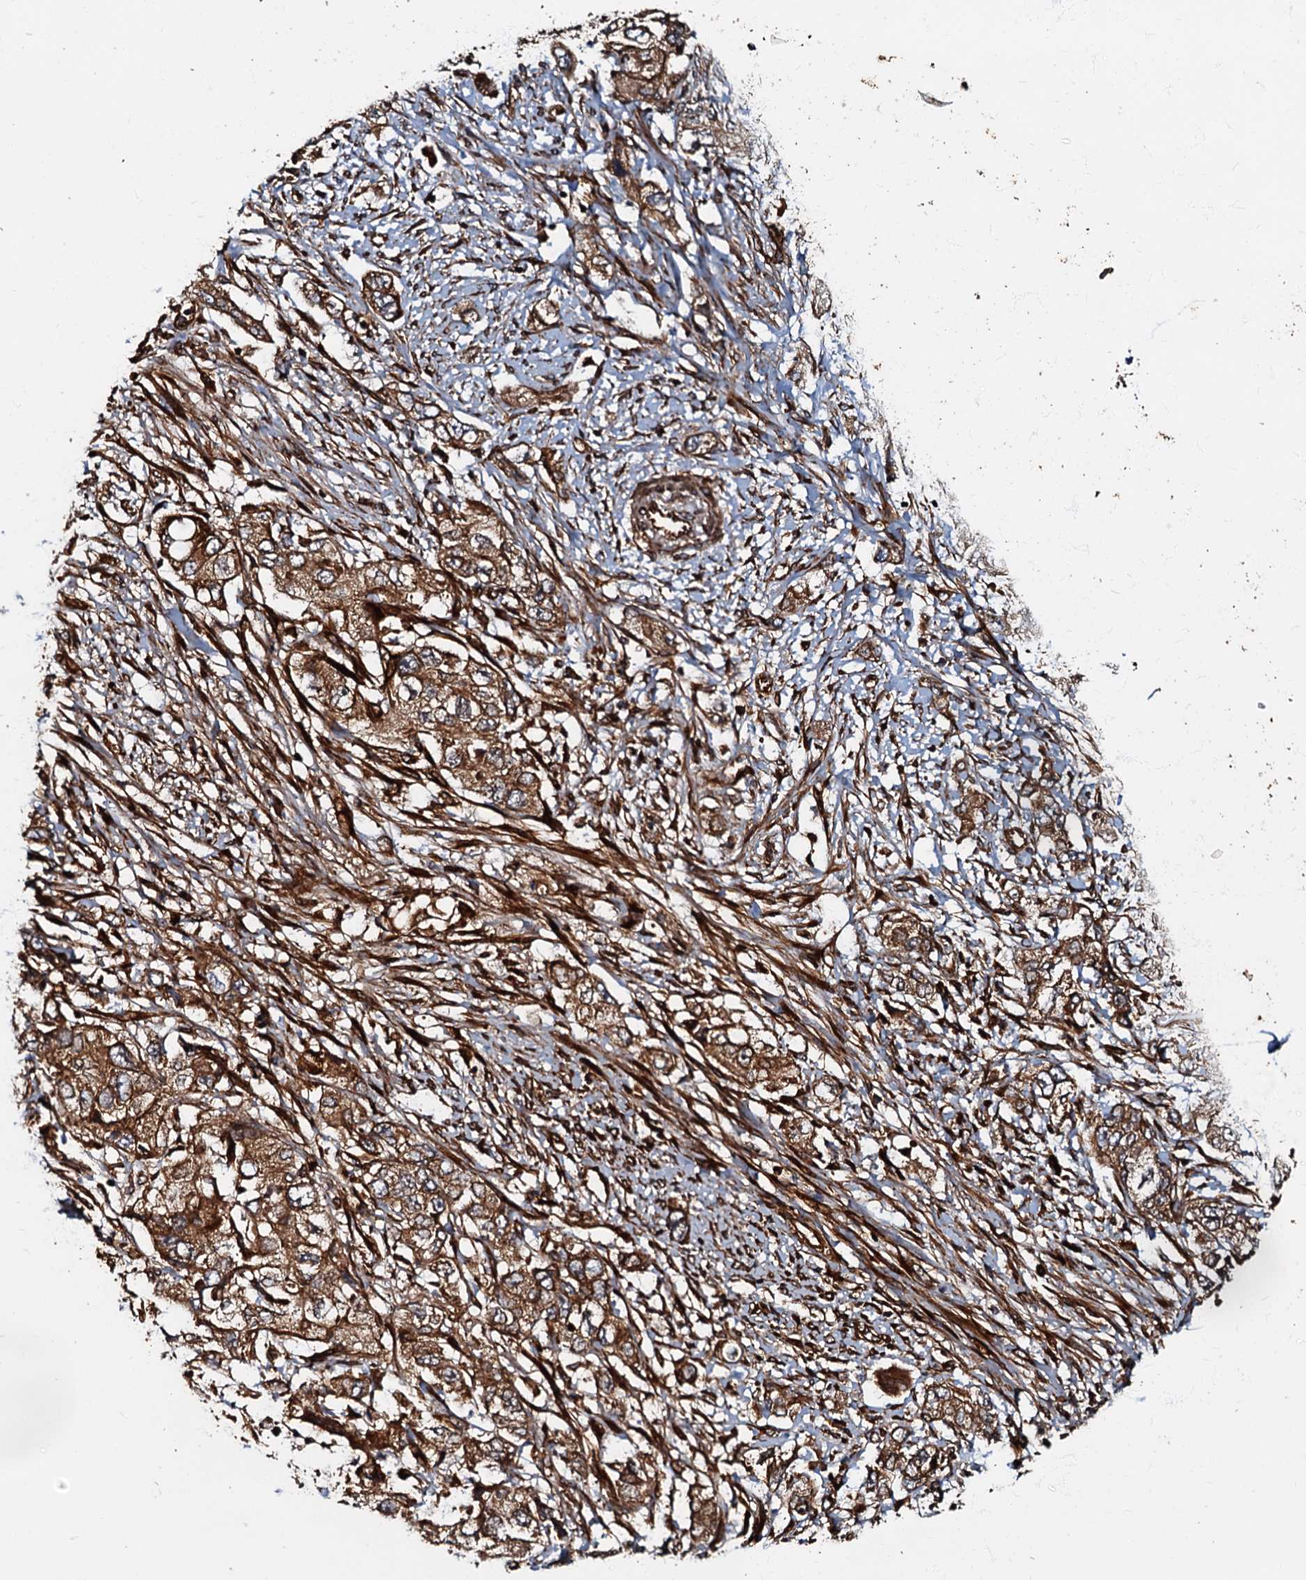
{"staining": {"intensity": "strong", "quantity": ">75%", "location": "cytoplasmic/membranous"}, "tissue": "pancreatic cancer", "cell_type": "Tumor cells", "image_type": "cancer", "snomed": [{"axis": "morphology", "description": "Adenocarcinoma, NOS"}, {"axis": "topography", "description": "Pancreas"}], "caption": "Immunohistochemical staining of human pancreatic cancer (adenocarcinoma) demonstrates high levels of strong cytoplasmic/membranous protein staining in approximately >75% of tumor cells. (Stains: DAB in brown, nuclei in blue, Microscopy: brightfield microscopy at high magnification).", "gene": "BLOC1S6", "patient": {"sex": "female", "age": 73}}